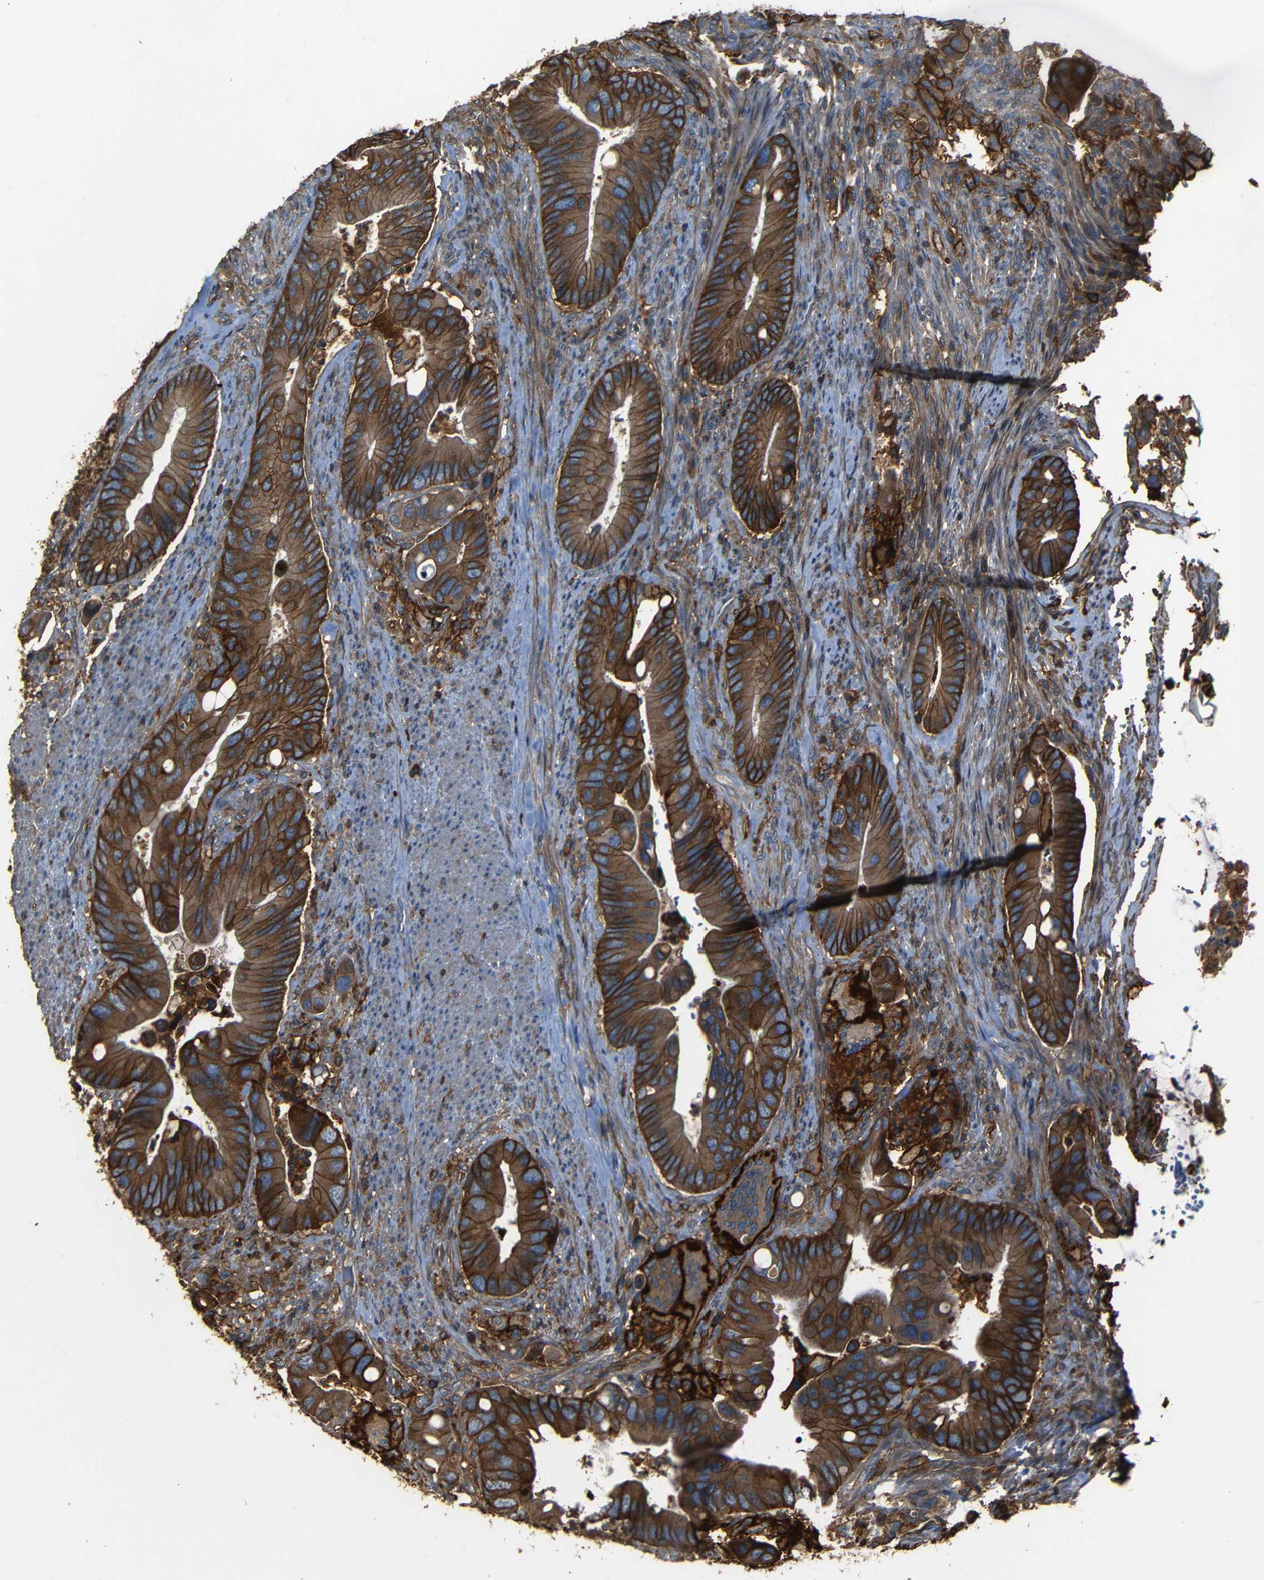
{"staining": {"intensity": "strong", "quantity": ">75%", "location": "cytoplasmic/membranous"}, "tissue": "colorectal cancer", "cell_type": "Tumor cells", "image_type": "cancer", "snomed": [{"axis": "morphology", "description": "Adenocarcinoma, NOS"}, {"axis": "topography", "description": "Rectum"}], "caption": "Human colorectal adenocarcinoma stained with a protein marker reveals strong staining in tumor cells.", "gene": "ADGRE5", "patient": {"sex": "female", "age": 57}}